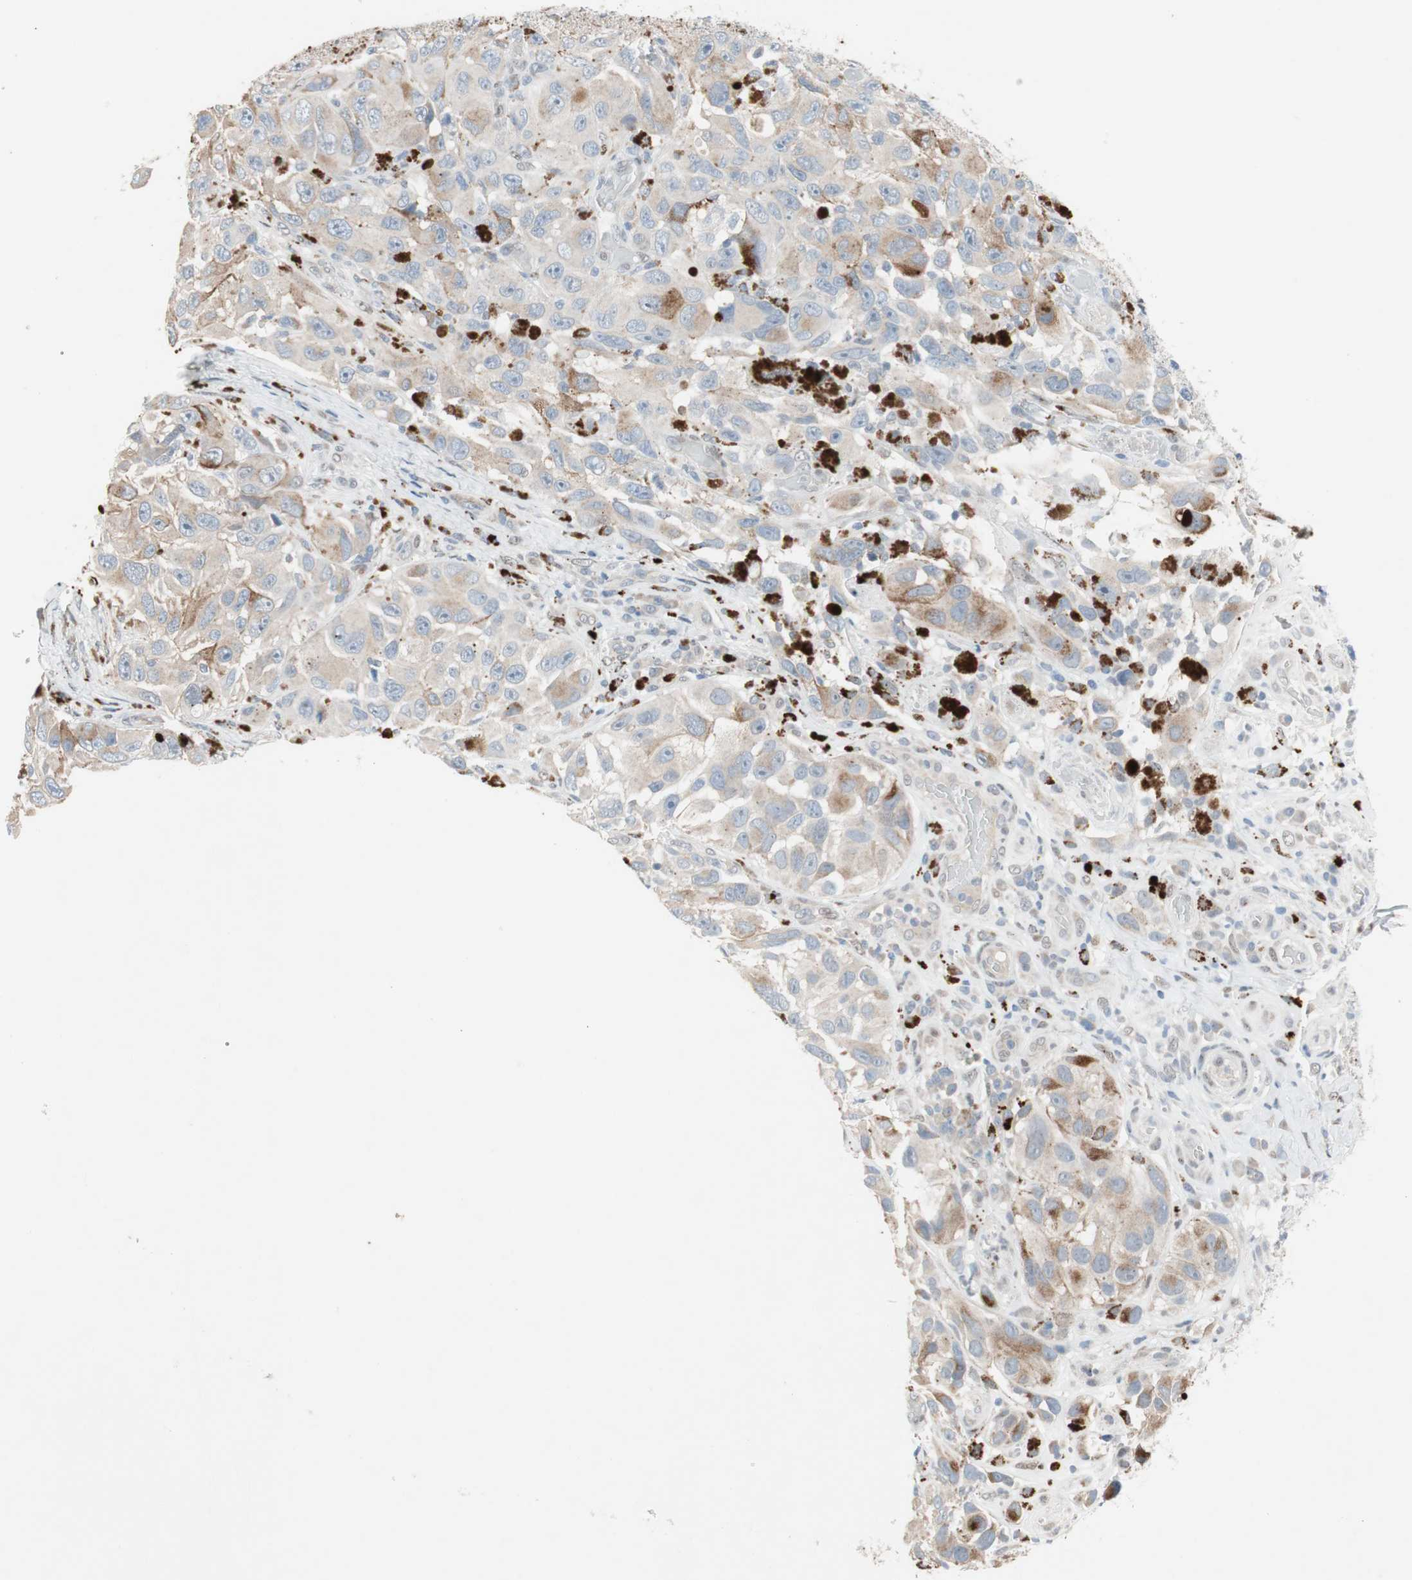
{"staining": {"intensity": "moderate", "quantity": ">75%", "location": "cytoplasmic/membranous"}, "tissue": "melanoma", "cell_type": "Tumor cells", "image_type": "cancer", "snomed": [{"axis": "morphology", "description": "Malignant melanoma, NOS"}, {"axis": "topography", "description": "Skin"}], "caption": "Immunohistochemistry (DAB) staining of melanoma reveals moderate cytoplasmic/membranous protein staining in approximately >75% of tumor cells.", "gene": "CAND2", "patient": {"sex": "female", "age": 73}}